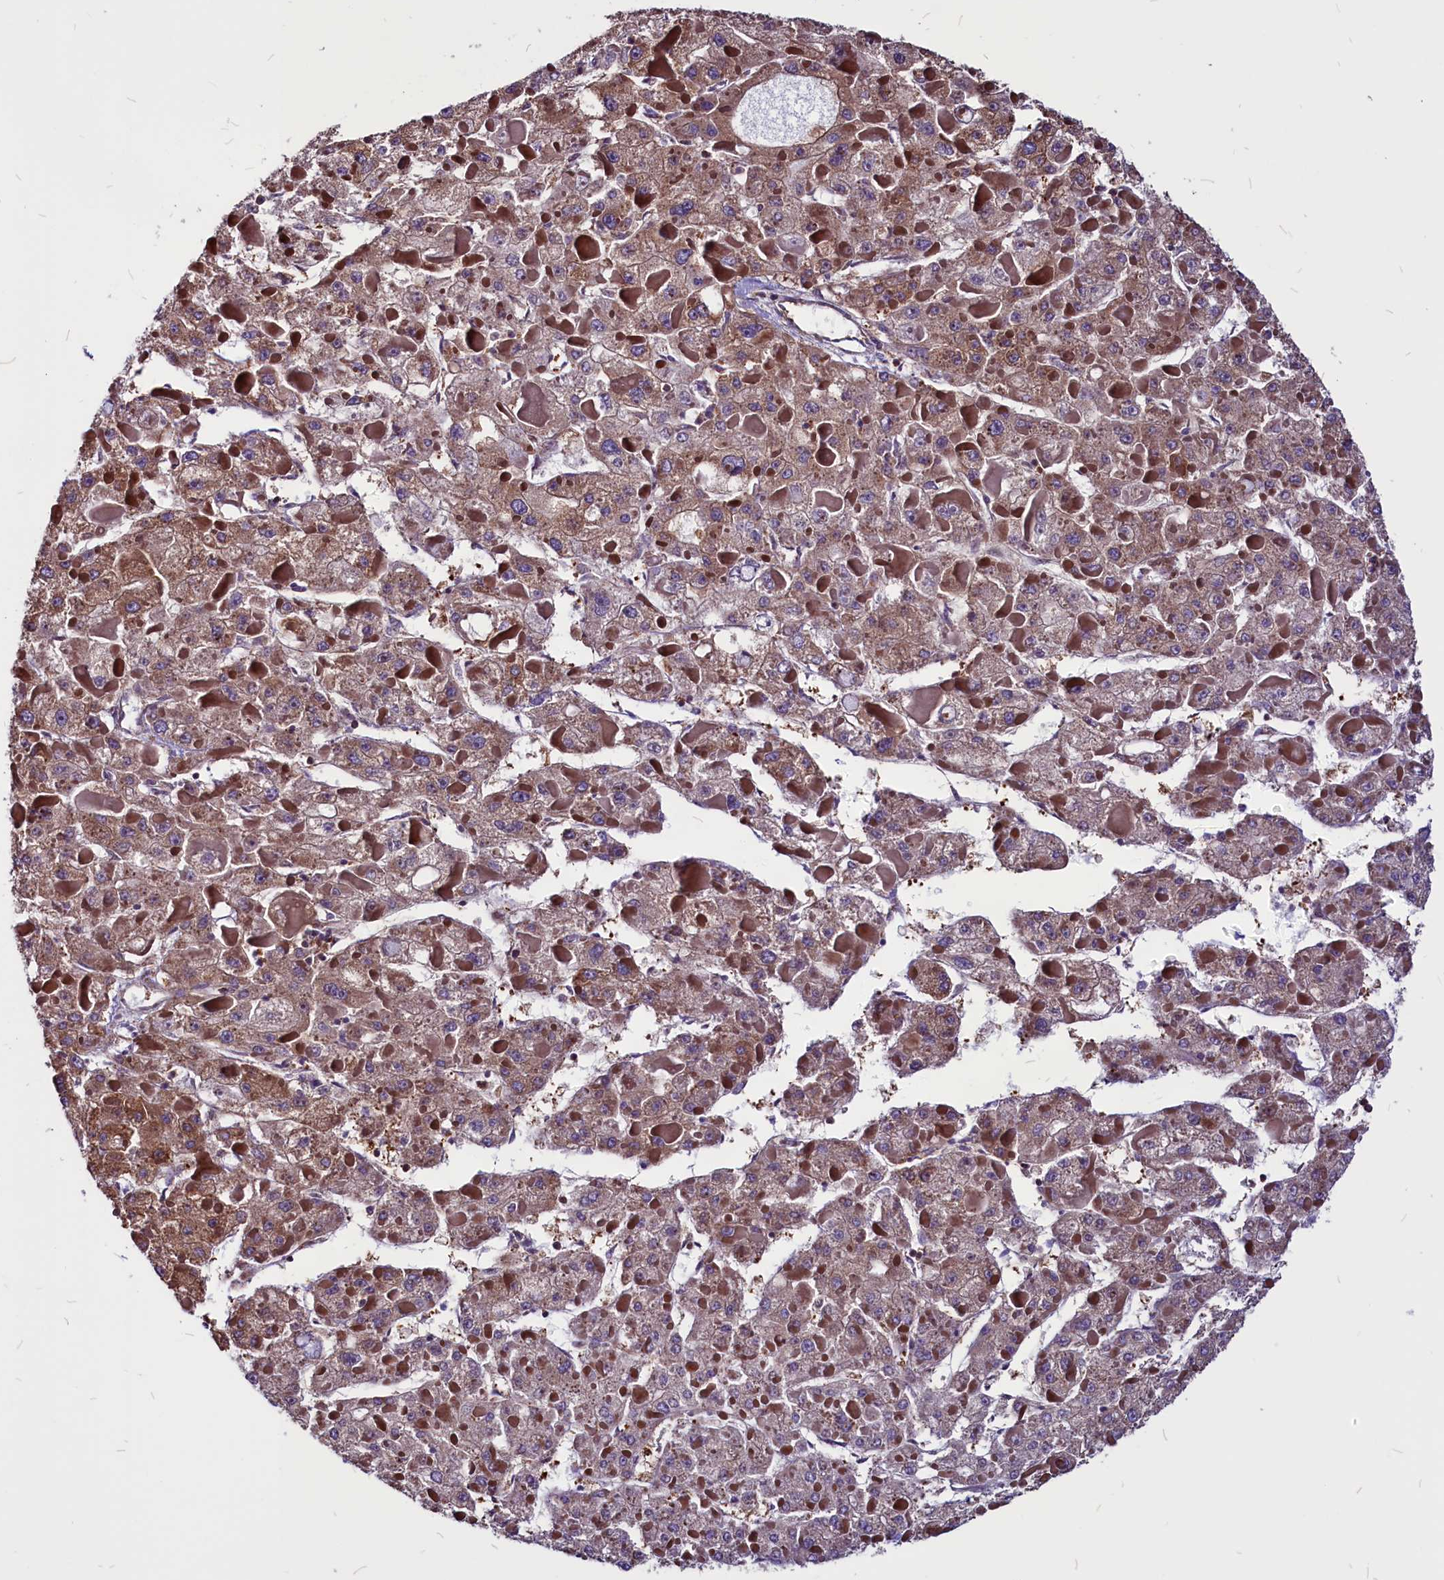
{"staining": {"intensity": "moderate", "quantity": ">75%", "location": "cytoplasmic/membranous"}, "tissue": "liver cancer", "cell_type": "Tumor cells", "image_type": "cancer", "snomed": [{"axis": "morphology", "description": "Carcinoma, Hepatocellular, NOS"}, {"axis": "topography", "description": "Liver"}], "caption": "Human liver cancer stained for a protein (brown) displays moderate cytoplasmic/membranous positive expression in about >75% of tumor cells.", "gene": "EIF3G", "patient": {"sex": "female", "age": 73}}